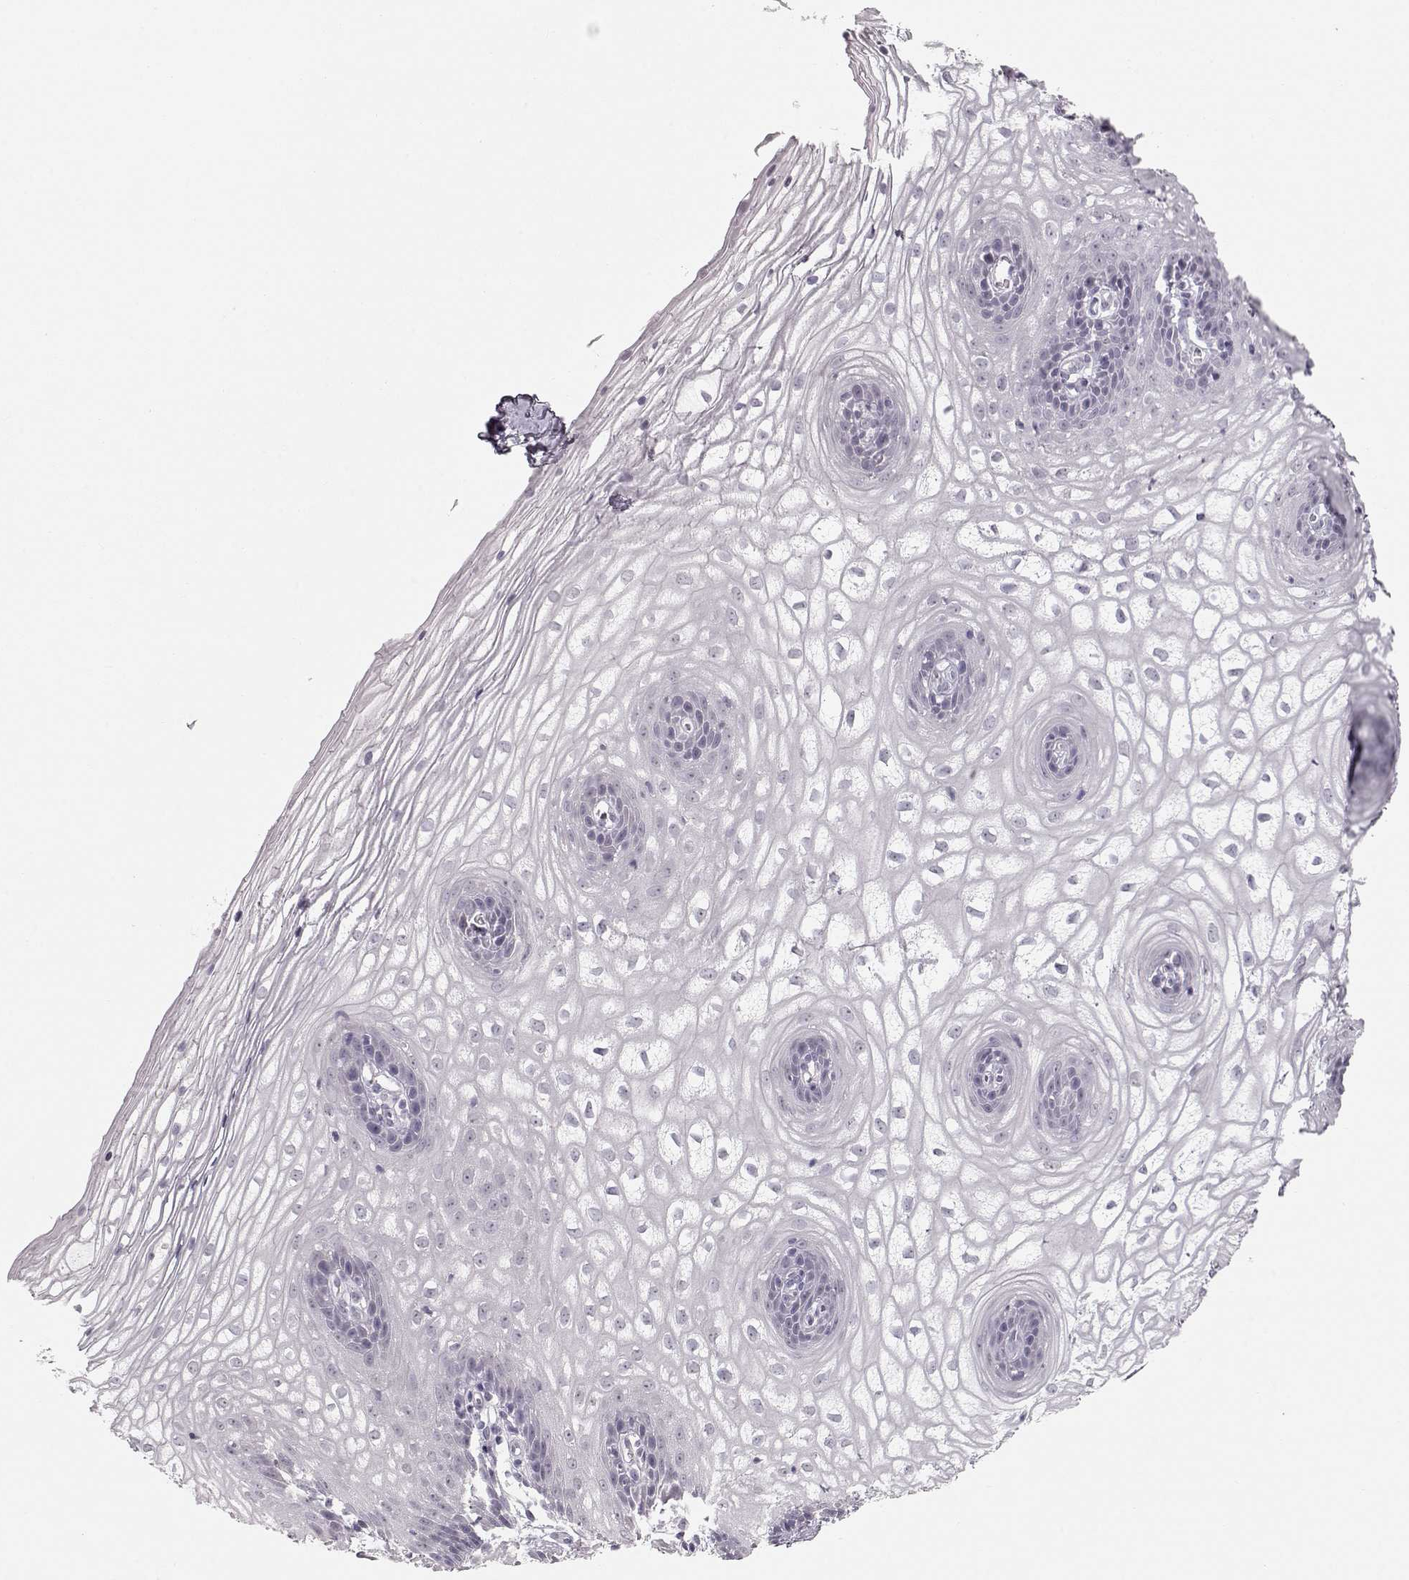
{"staining": {"intensity": "negative", "quantity": "none", "location": "none"}, "tissue": "vagina", "cell_type": "Squamous epithelial cells", "image_type": "normal", "snomed": [{"axis": "morphology", "description": "Normal tissue, NOS"}, {"axis": "topography", "description": "Vagina"}], "caption": "This is an immunohistochemistry histopathology image of benign vagina. There is no expression in squamous epithelial cells.", "gene": "FAM205A", "patient": {"sex": "female", "age": 34}}